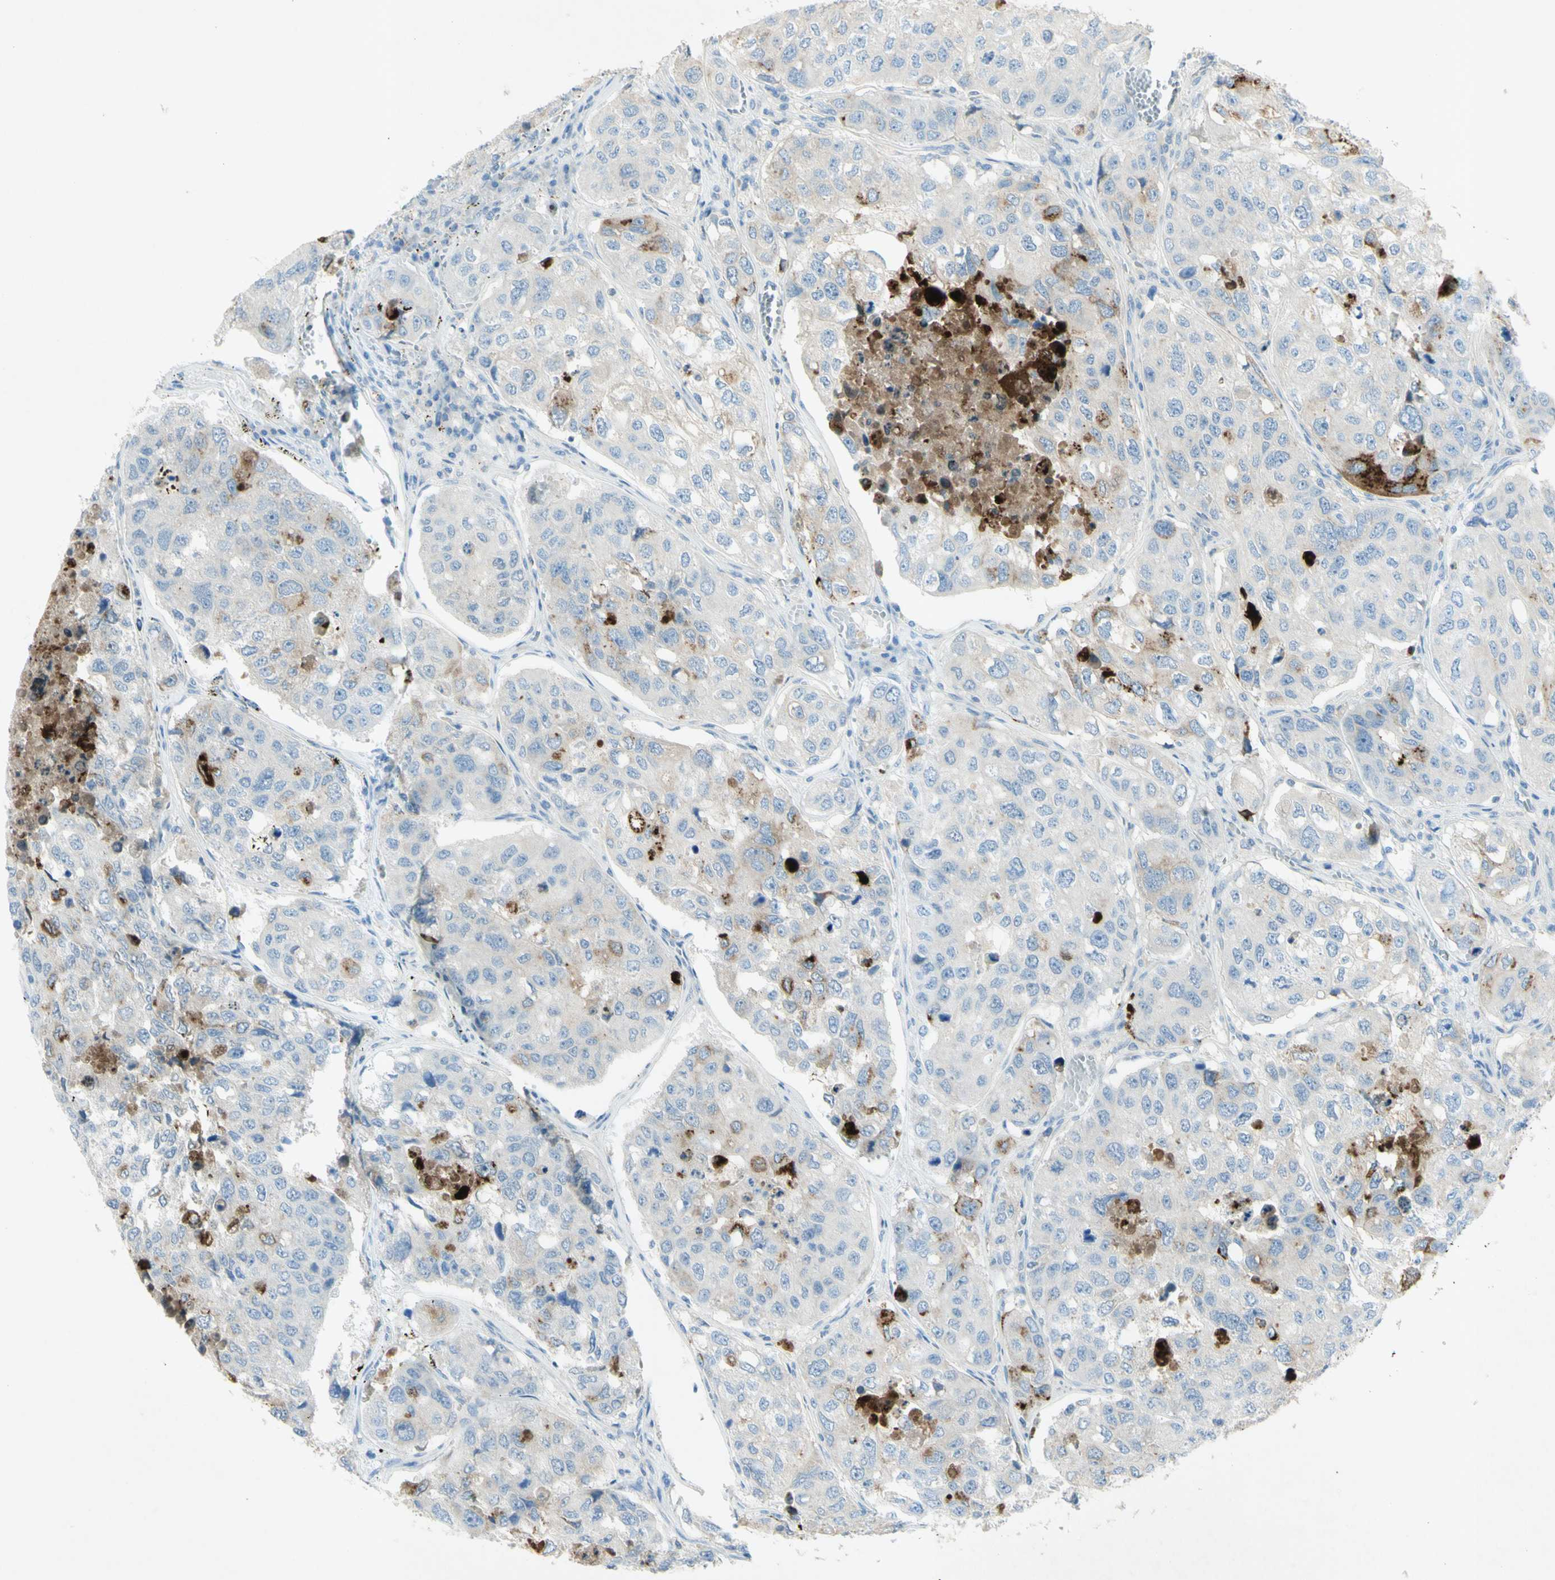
{"staining": {"intensity": "strong", "quantity": "<25%", "location": "cytoplasmic/membranous"}, "tissue": "urothelial cancer", "cell_type": "Tumor cells", "image_type": "cancer", "snomed": [{"axis": "morphology", "description": "Urothelial carcinoma, High grade"}, {"axis": "topography", "description": "Lymph node"}, {"axis": "topography", "description": "Urinary bladder"}], "caption": "There is medium levels of strong cytoplasmic/membranous staining in tumor cells of urothelial cancer, as demonstrated by immunohistochemical staining (brown color).", "gene": "GDF15", "patient": {"sex": "male", "age": 51}}